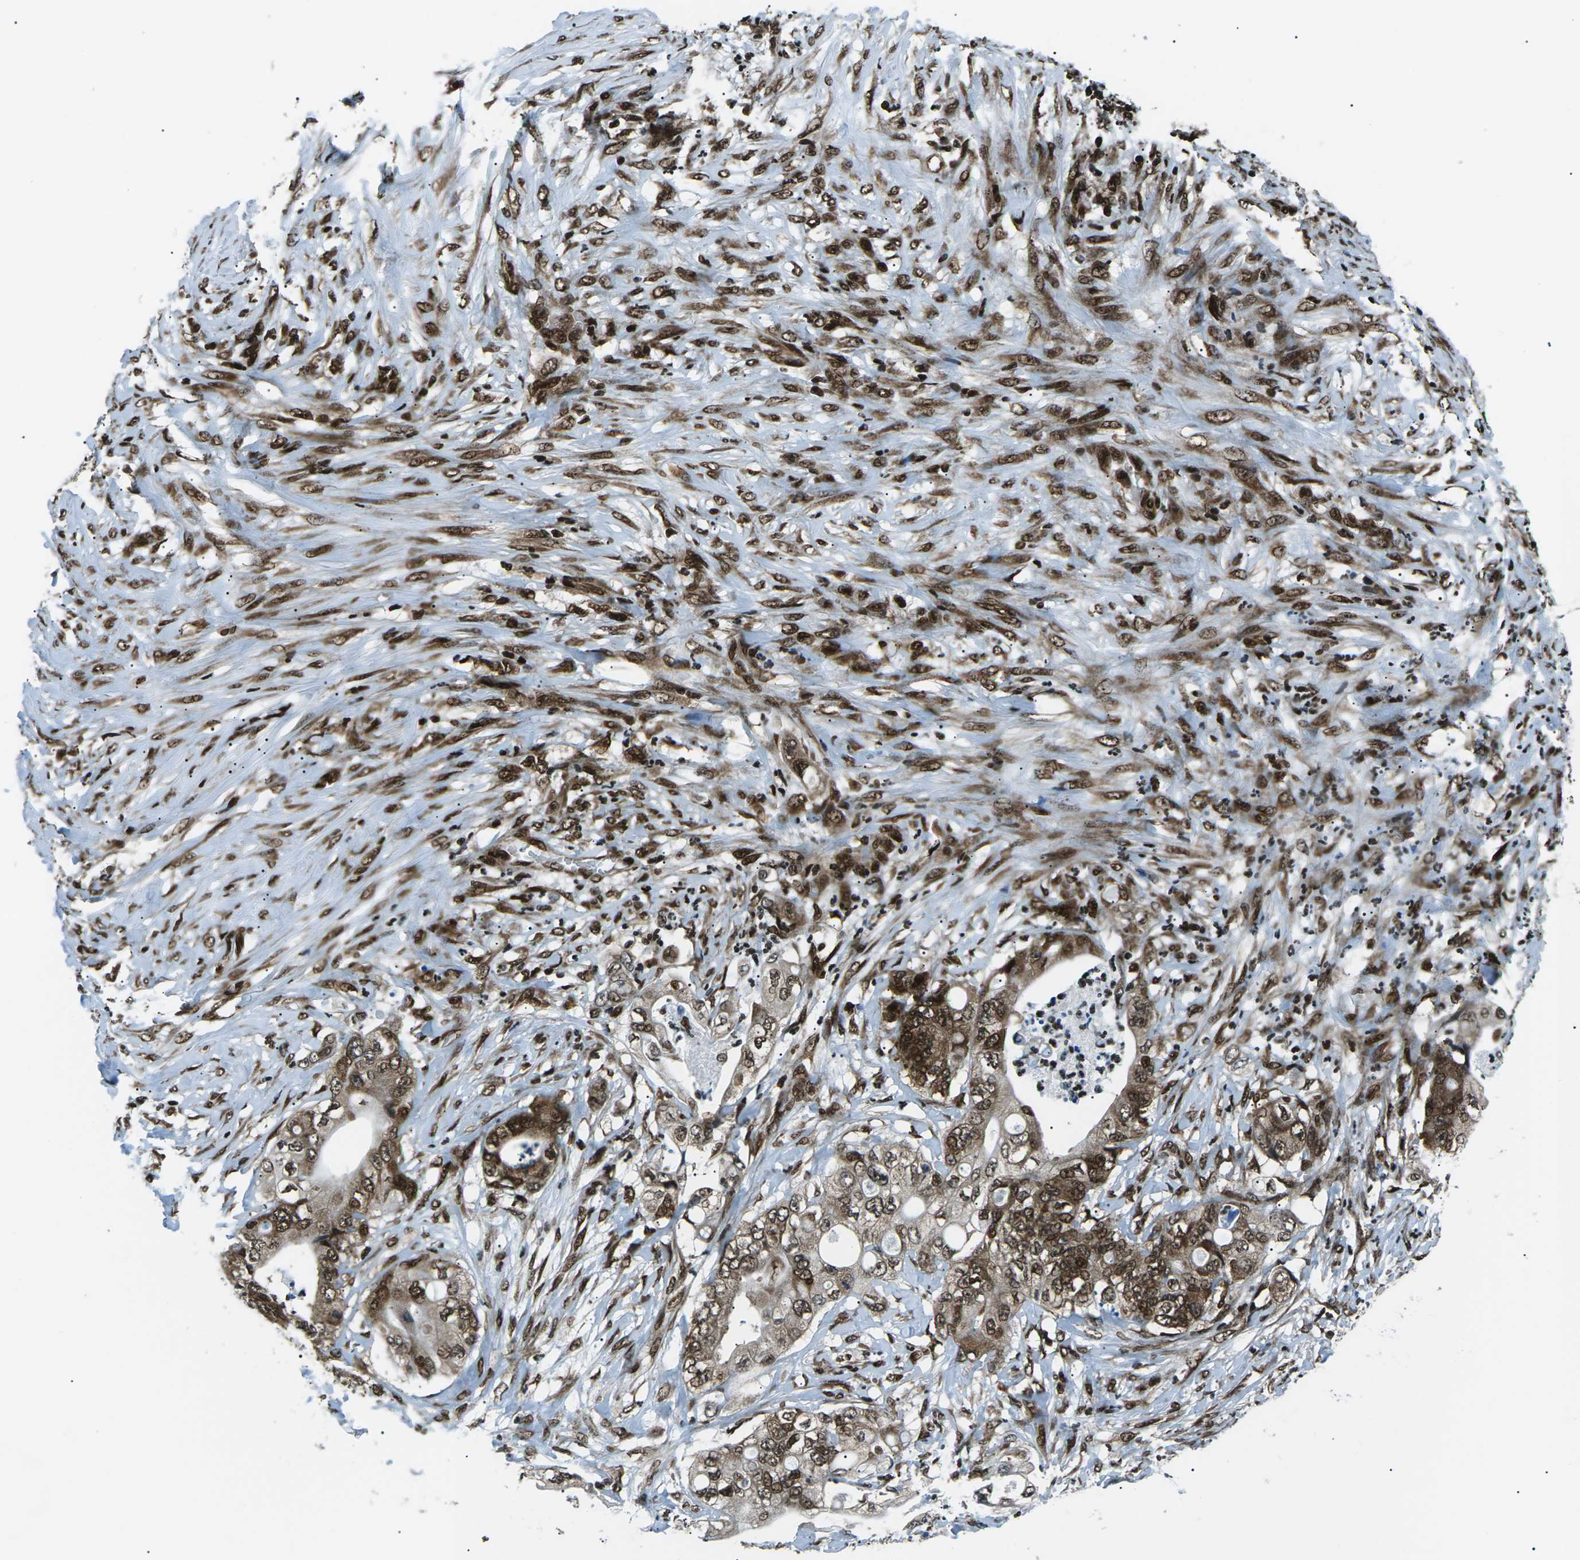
{"staining": {"intensity": "strong", "quantity": ">75%", "location": "cytoplasmic/membranous,nuclear"}, "tissue": "stomach cancer", "cell_type": "Tumor cells", "image_type": "cancer", "snomed": [{"axis": "morphology", "description": "Adenocarcinoma, NOS"}, {"axis": "topography", "description": "Stomach"}], "caption": "Protein analysis of stomach adenocarcinoma tissue exhibits strong cytoplasmic/membranous and nuclear staining in about >75% of tumor cells. The protein of interest is stained brown, and the nuclei are stained in blue (DAB (3,3'-diaminobenzidine) IHC with brightfield microscopy, high magnification).", "gene": "HNRNPK", "patient": {"sex": "female", "age": 73}}